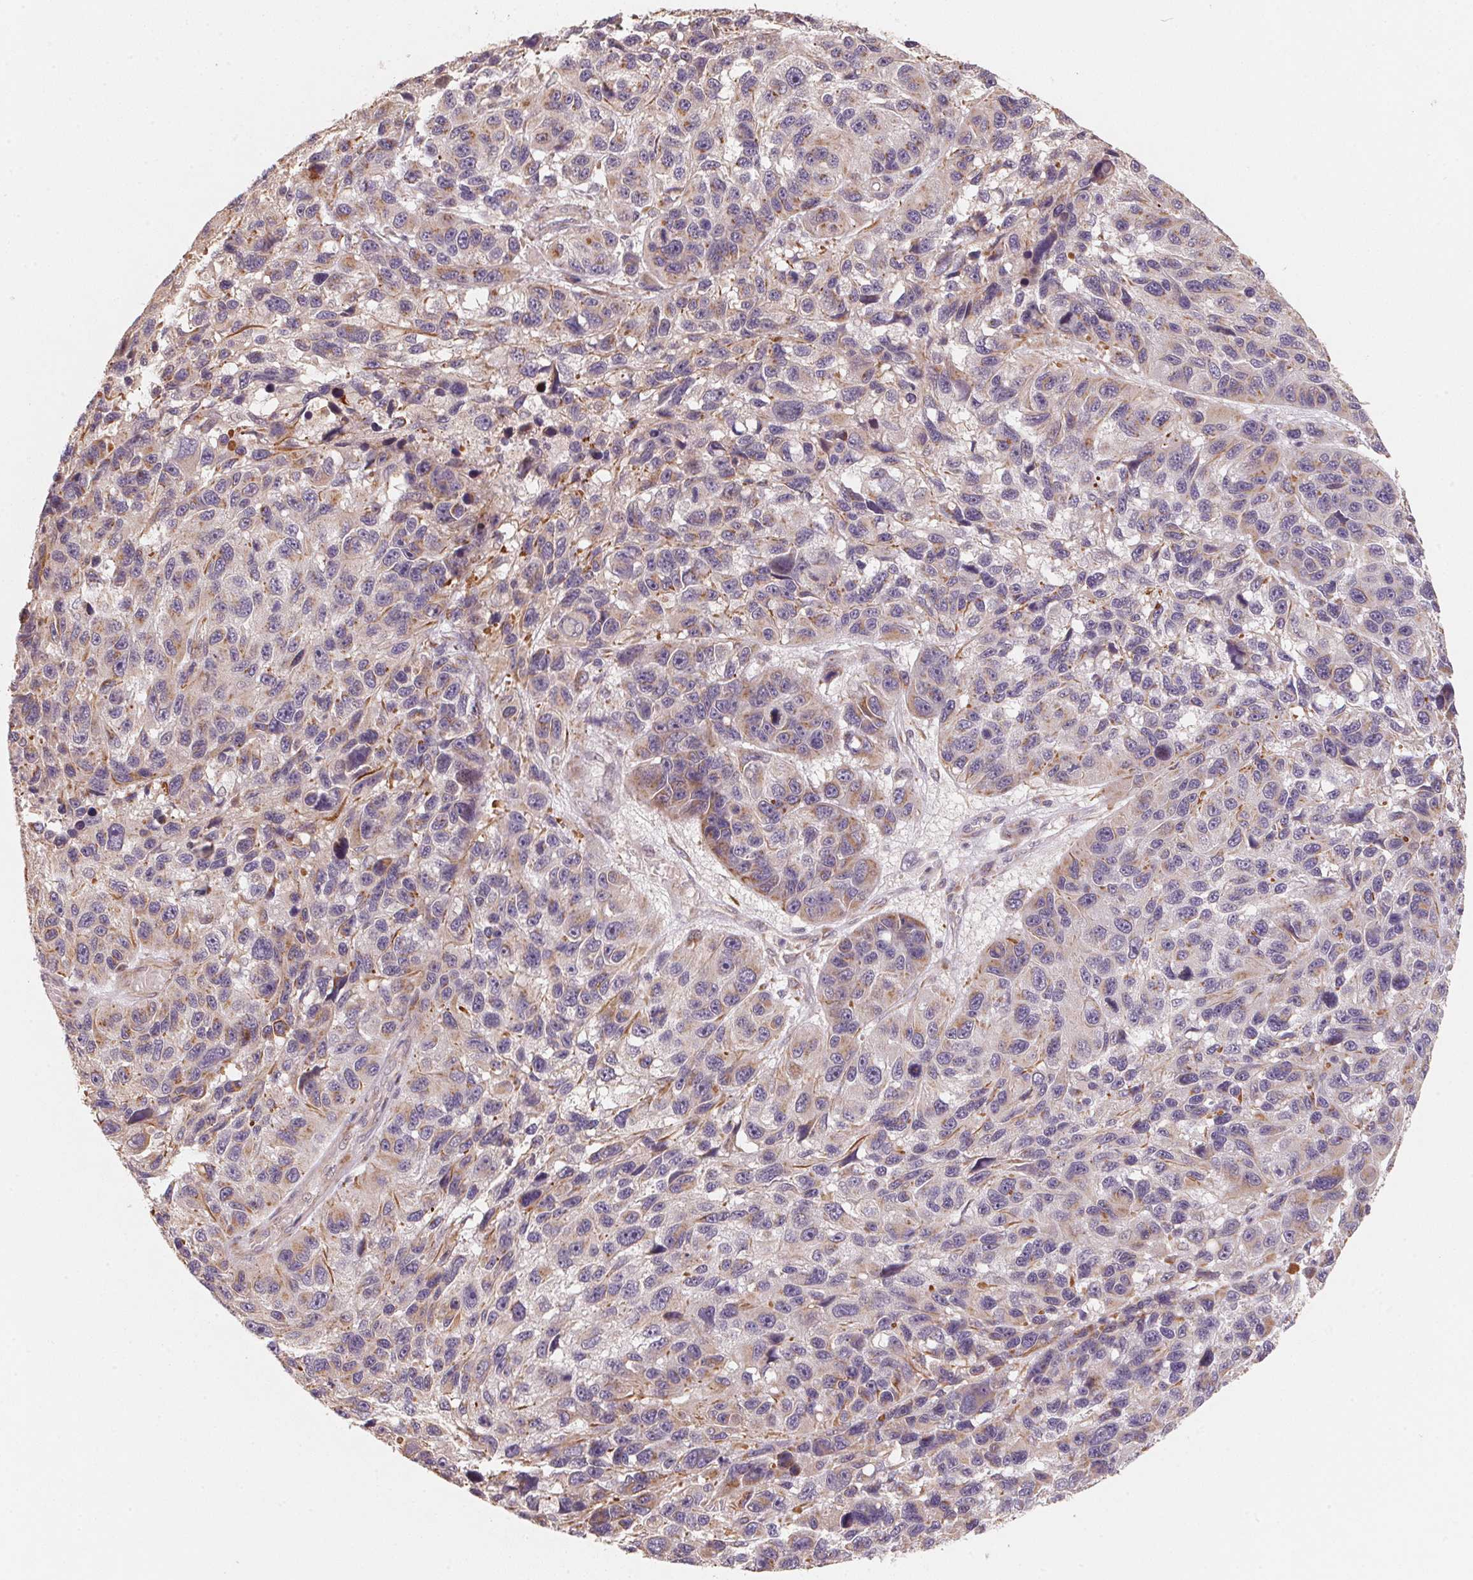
{"staining": {"intensity": "moderate", "quantity": "25%-75%", "location": "cytoplasmic/membranous"}, "tissue": "melanoma", "cell_type": "Tumor cells", "image_type": "cancer", "snomed": [{"axis": "morphology", "description": "Malignant melanoma, NOS"}, {"axis": "topography", "description": "Skin"}], "caption": "Protein expression analysis of human malignant melanoma reveals moderate cytoplasmic/membranous staining in about 25%-75% of tumor cells.", "gene": "TSPAN12", "patient": {"sex": "male", "age": 53}}